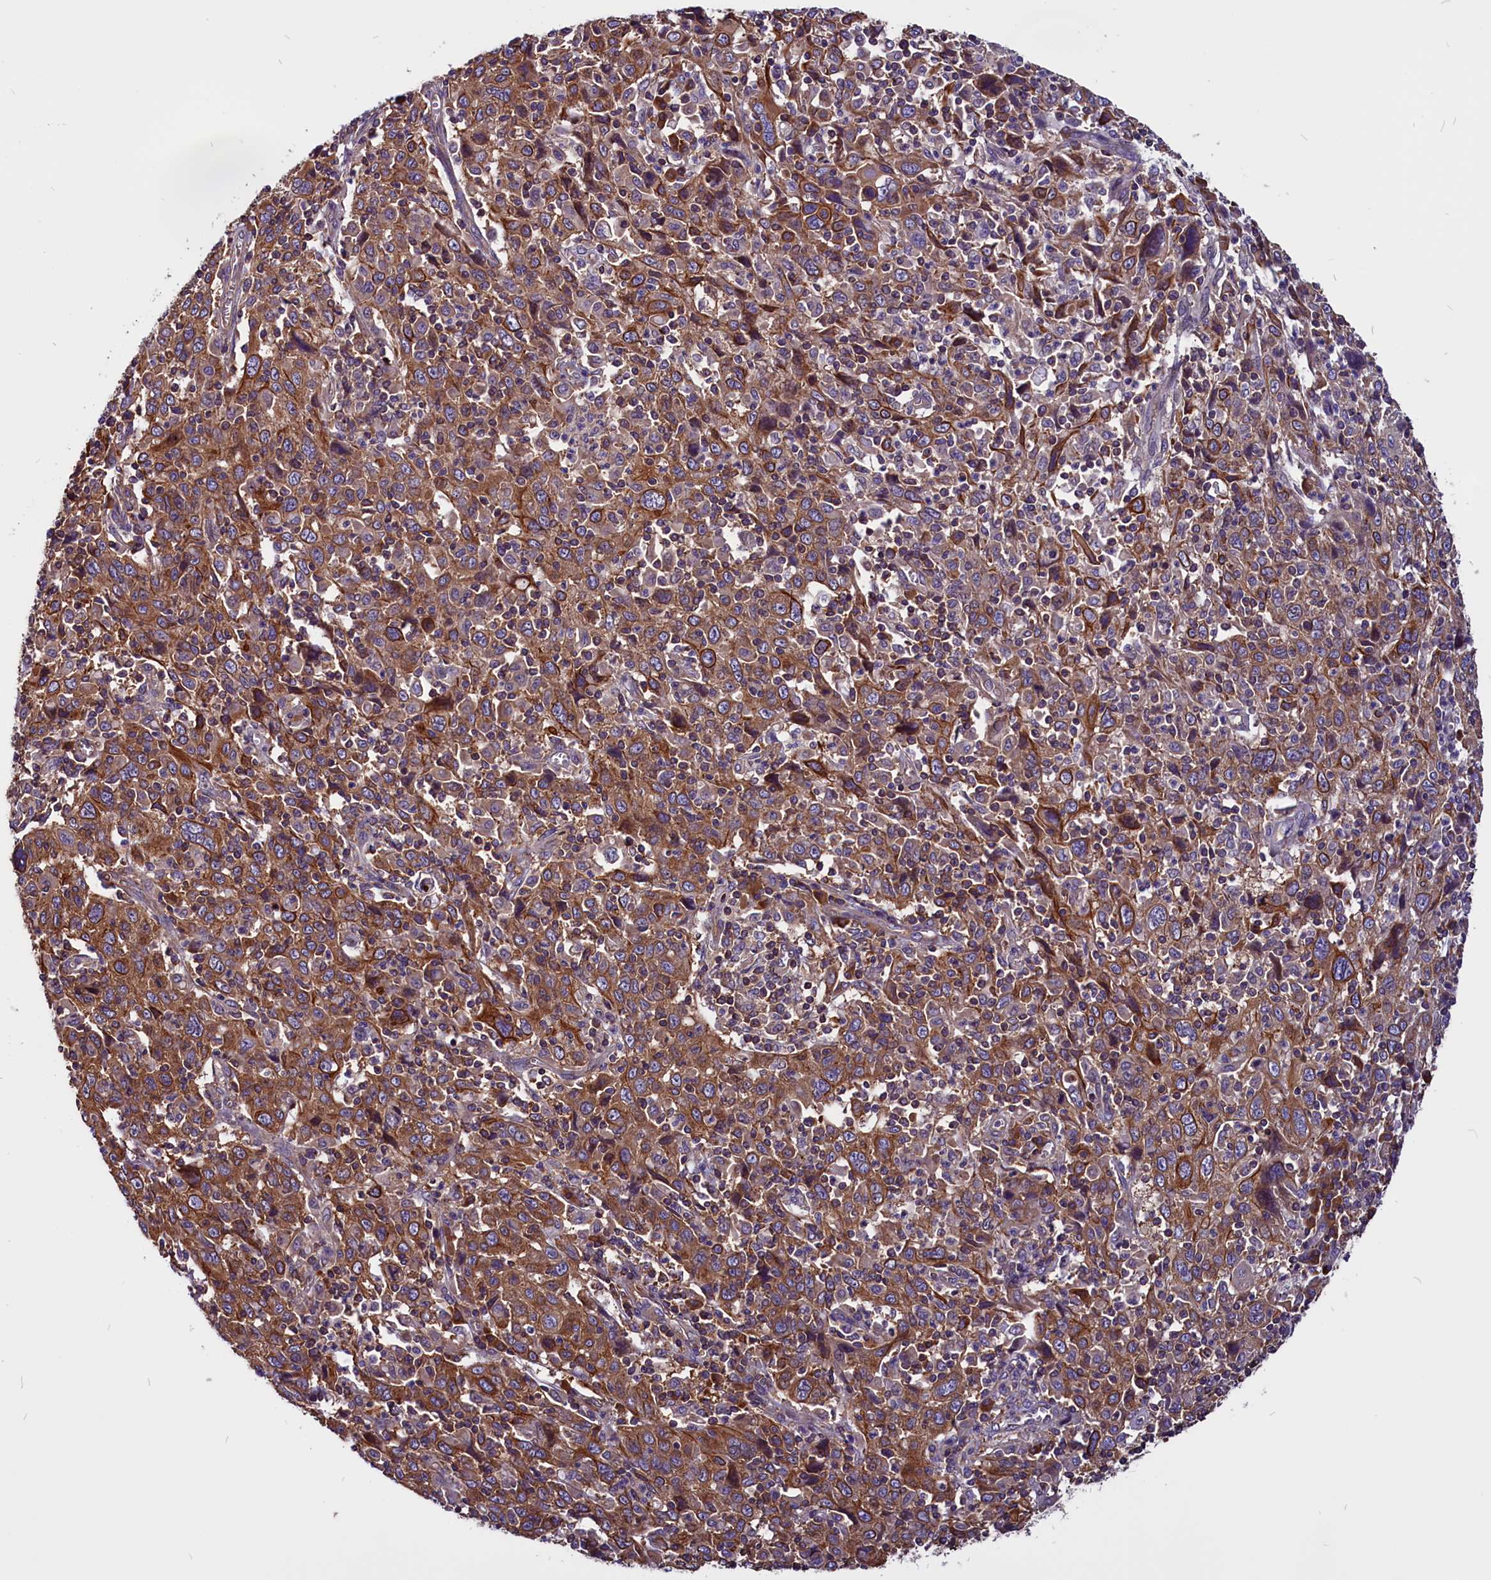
{"staining": {"intensity": "moderate", "quantity": ">75%", "location": "cytoplasmic/membranous"}, "tissue": "cervical cancer", "cell_type": "Tumor cells", "image_type": "cancer", "snomed": [{"axis": "morphology", "description": "Squamous cell carcinoma, NOS"}, {"axis": "topography", "description": "Cervix"}], "caption": "A high-resolution image shows immunohistochemistry staining of squamous cell carcinoma (cervical), which demonstrates moderate cytoplasmic/membranous positivity in approximately >75% of tumor cells. The staining is performed using DAB brown chromogen to label protein expression. The nuclei are counter-stained blue using hematoxylin.", "gene": "EIF3G", "patient": {"sex": "female", "age": 46}}